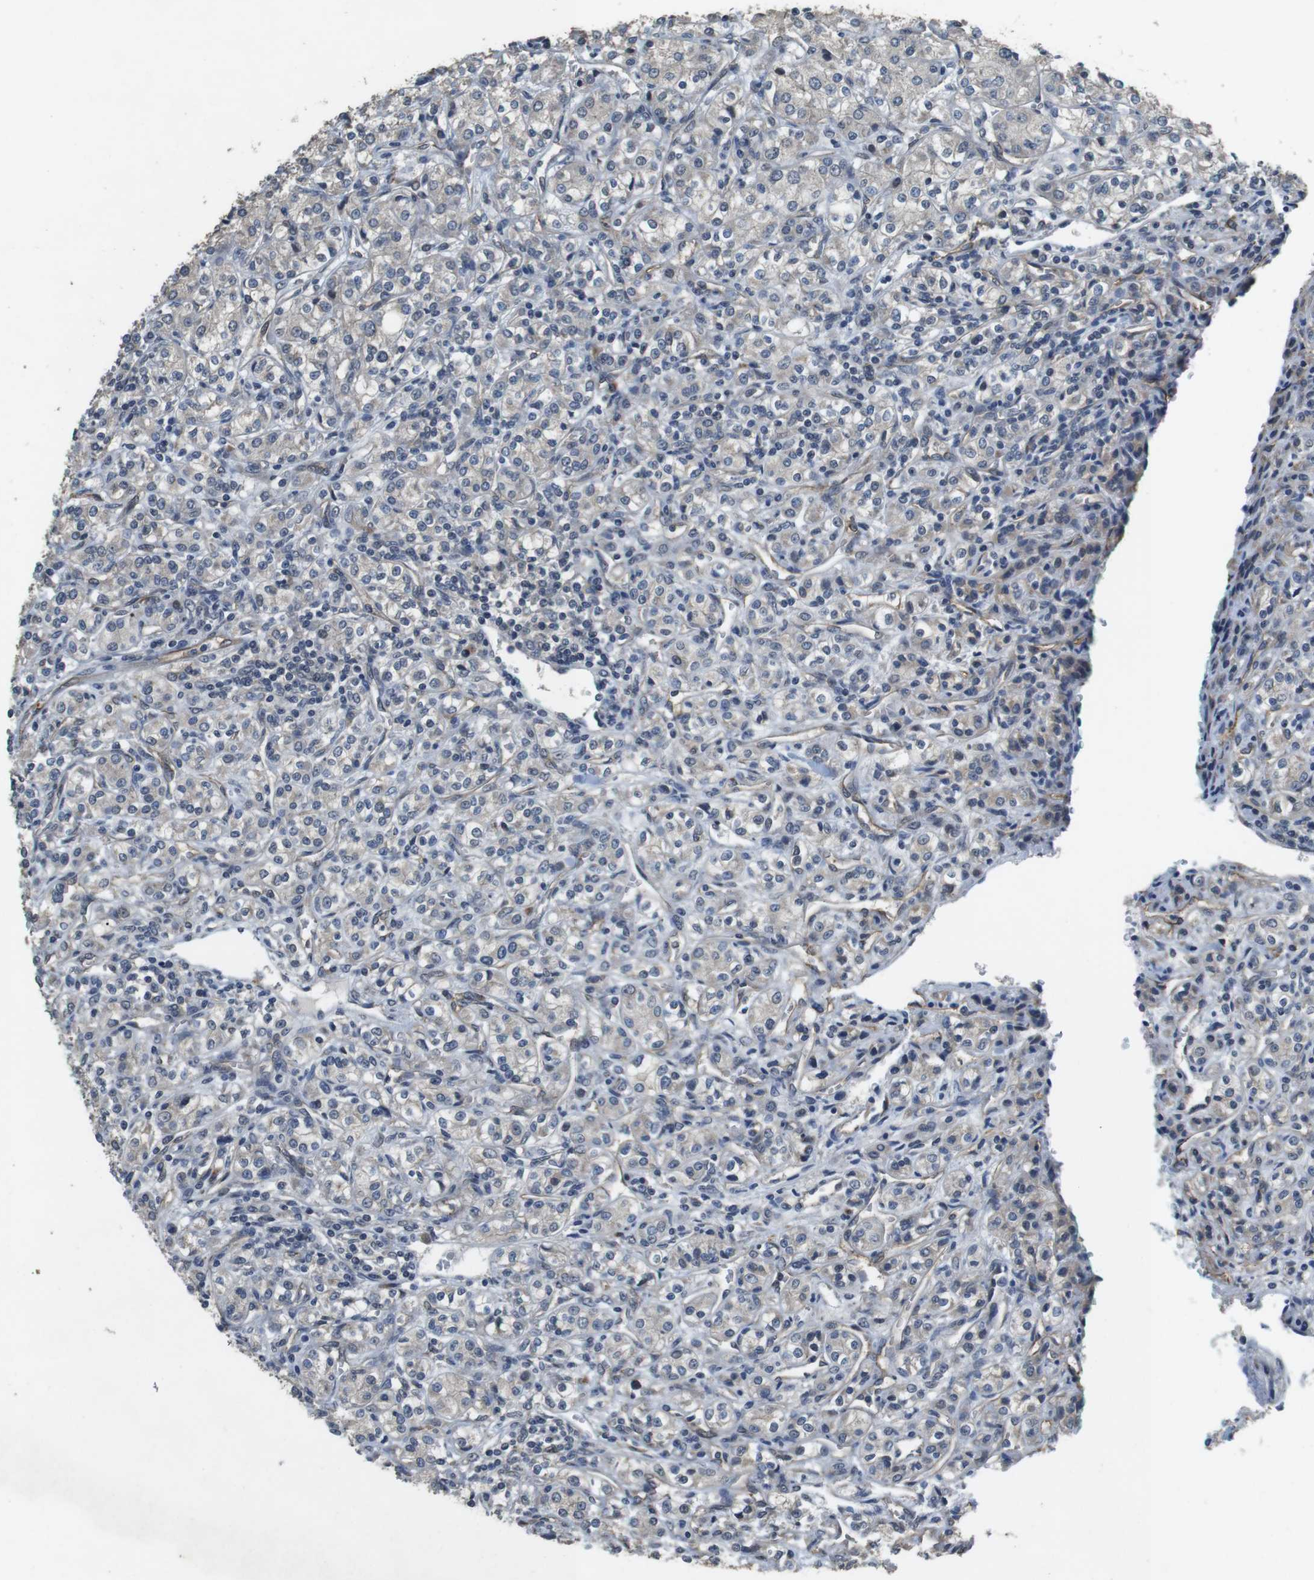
{"staining": {"intensity": "weak", "quantity": "<25%", "location": "cytoplasmic/membranous"}, "tissue": "renal cancer", "cell_type": "Tumor cells", "image_type": "cancer", "snomed": [{"axis": "morphology", "description": "Adenocarcinoma, NOS"}, {"axis": "topography", "description": "Kidney"}], "caption": "Immunohistochemistry (IHC) photomicrograph of renal cancer stained for a protein (brown), which demonstrates no positivity in tumor cells.", "gene": "CLDN7", "patient": {"sex": "male", "age": 77}}